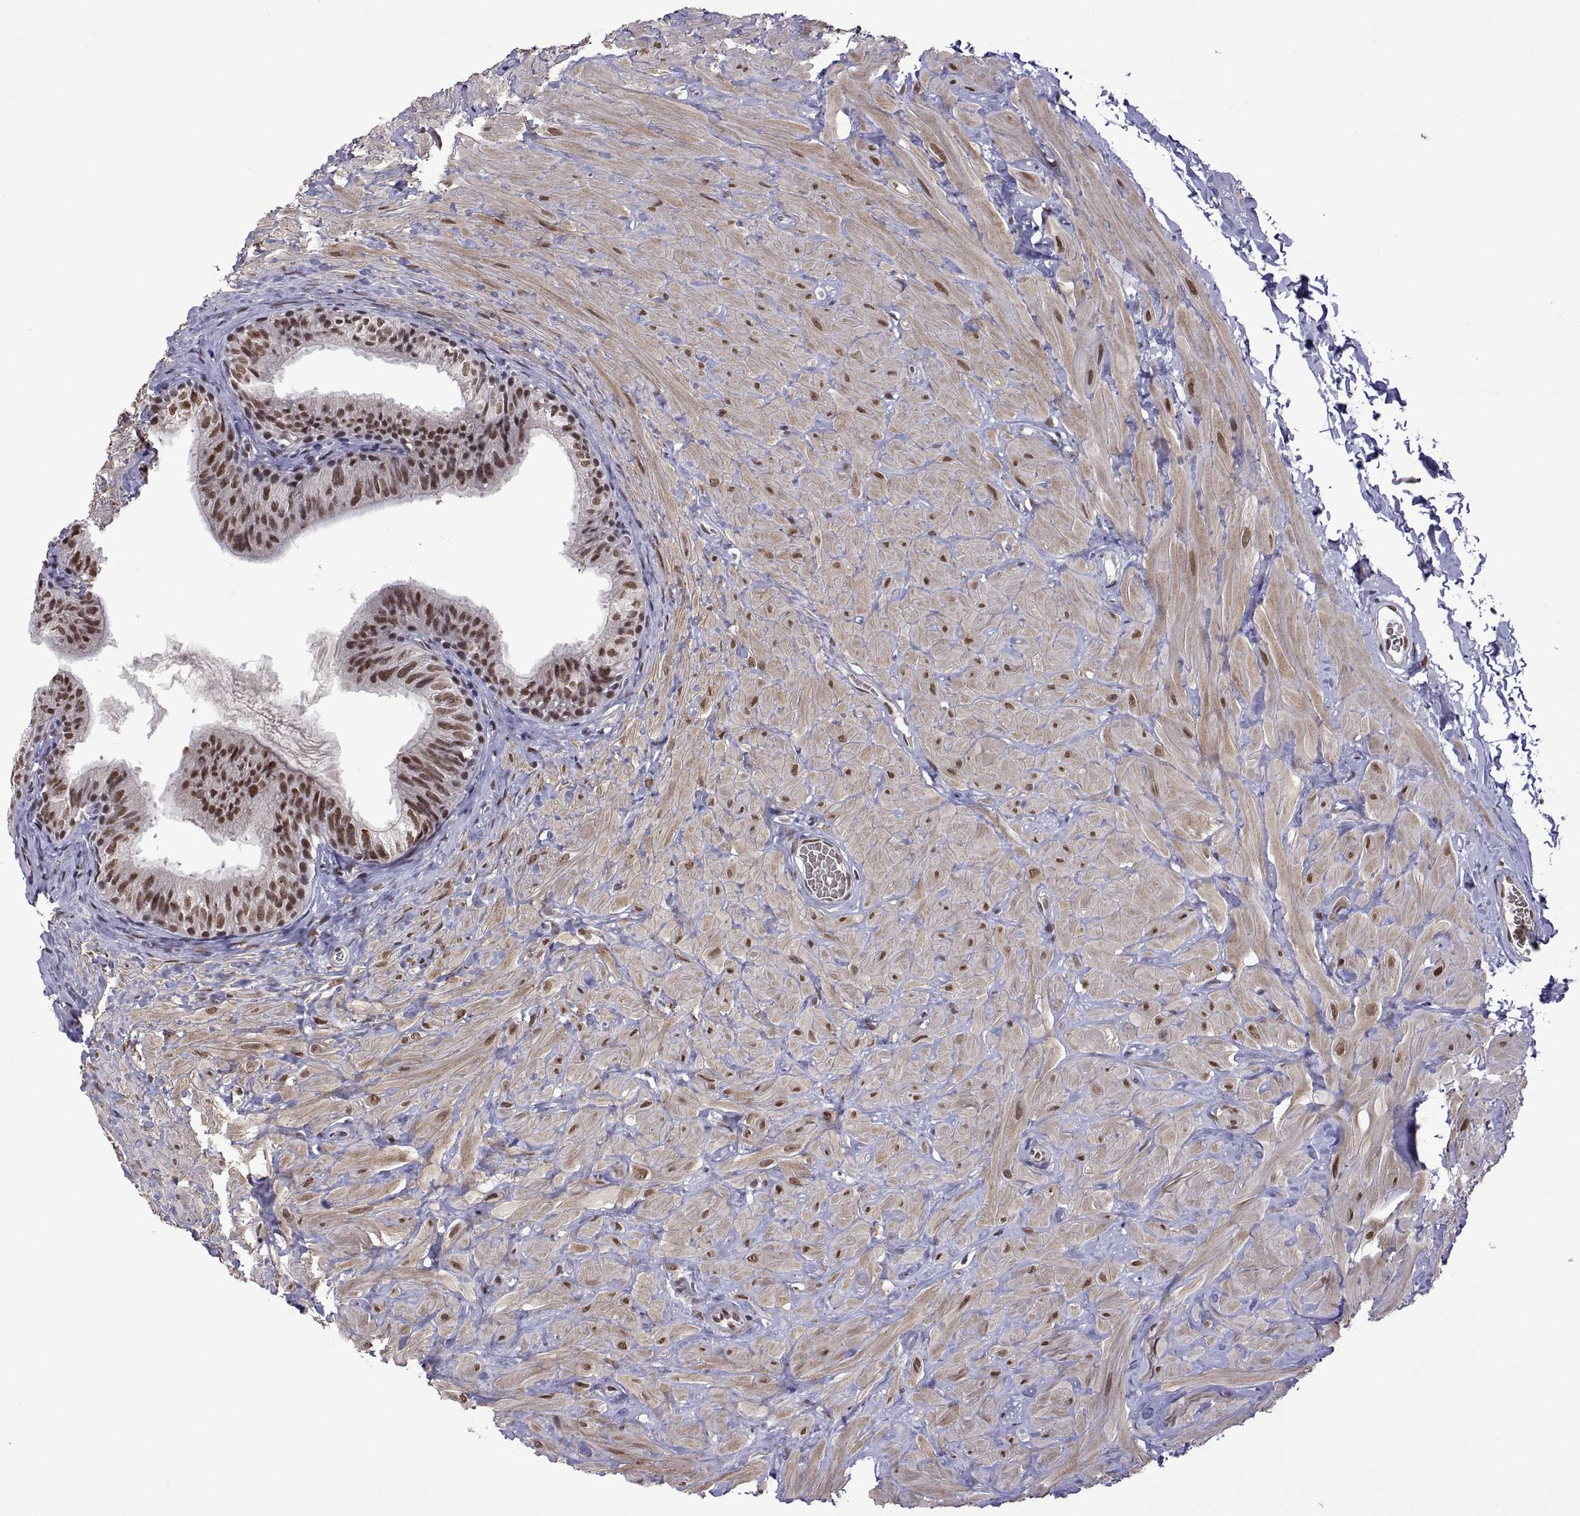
{"staining": {"intensity": "moderate", "quantity": ">75%", "location": "nuclear"}, "tissue": "epididymis", "cell_type": "Glandular cells", "image_type": "normal", "snomed": [{"axis": "morphology", "description": "Normal tissue, NOS"}, {"axis": "topography", "description": "Epididymis"}, {"axis": "topography", "description": "Vas deferens"}], "caption": "DAB (3,3'-diaminobenzidine) immunohistochemical staining of unremarkable epididymis shows moderate nuclear protein expression in approximately >75% of glandular cells. The protein is stained brown, and the nuclei are stained in blue (DAB (3,3'-diaminobenzidine) IHC with brightfield microscopy, high magnification).", "gene": "NR4A1", "patient": {"sex": "male", "age": 23}}